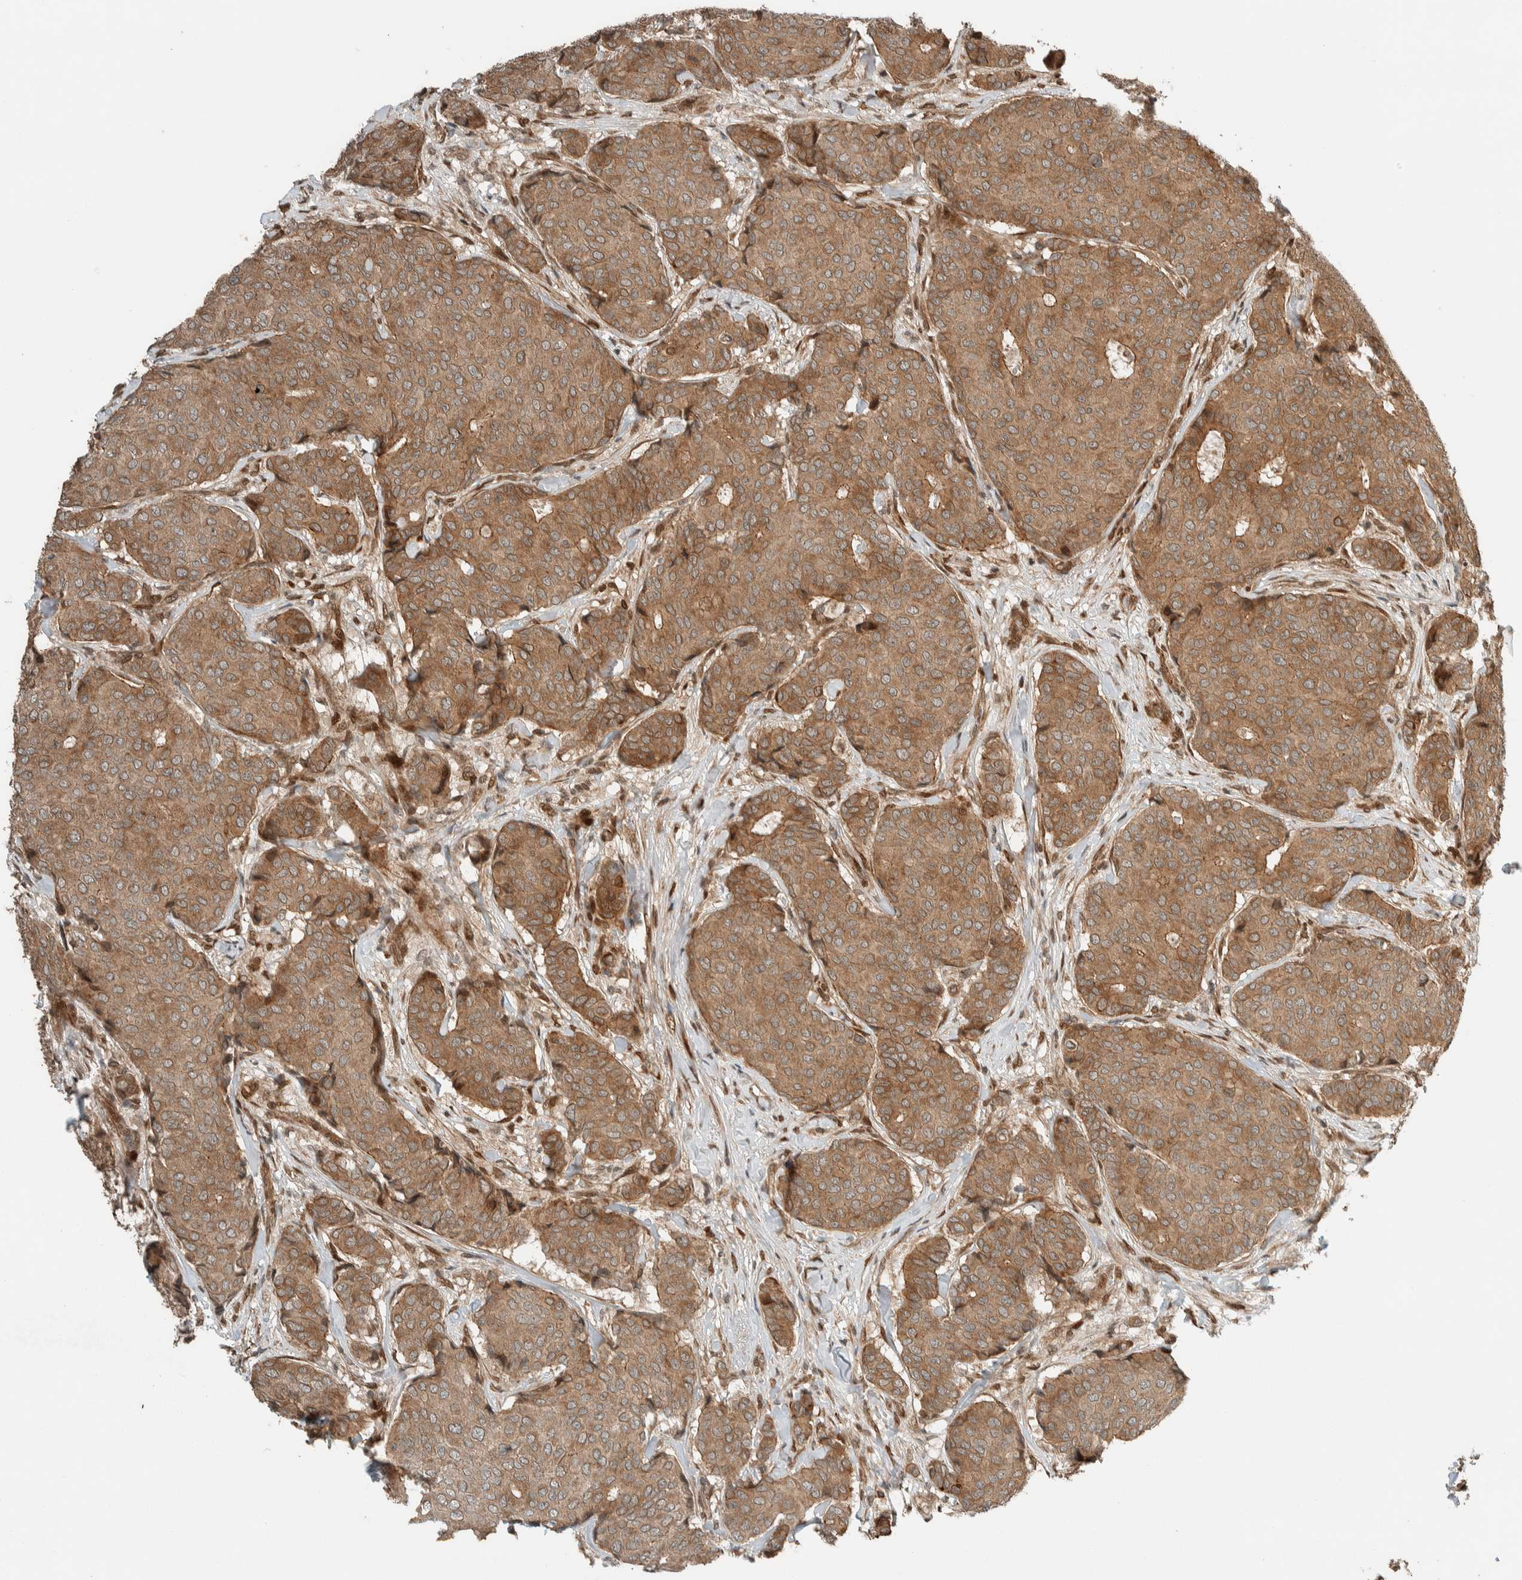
{"staining": {"intensity": "moderate", "quantity": ">75%", "location": "cytoplasmic/membranous"}, "tissue": "breast cancer", "cell_type": "Tumor cells", "image_type": "cancer", "snomed": [{"axis": "morphology", "description": "Duct carcinoma"}, {"axis": "topography", "description": "Breast"}], "caption": "Protein expression analysis of human breast cancer reveals moderate cytoplasmic/membranous staining in about >75% of tumor cells.", "gene": "STXBP4", "patient": {"sex": "female", "age": 75}}